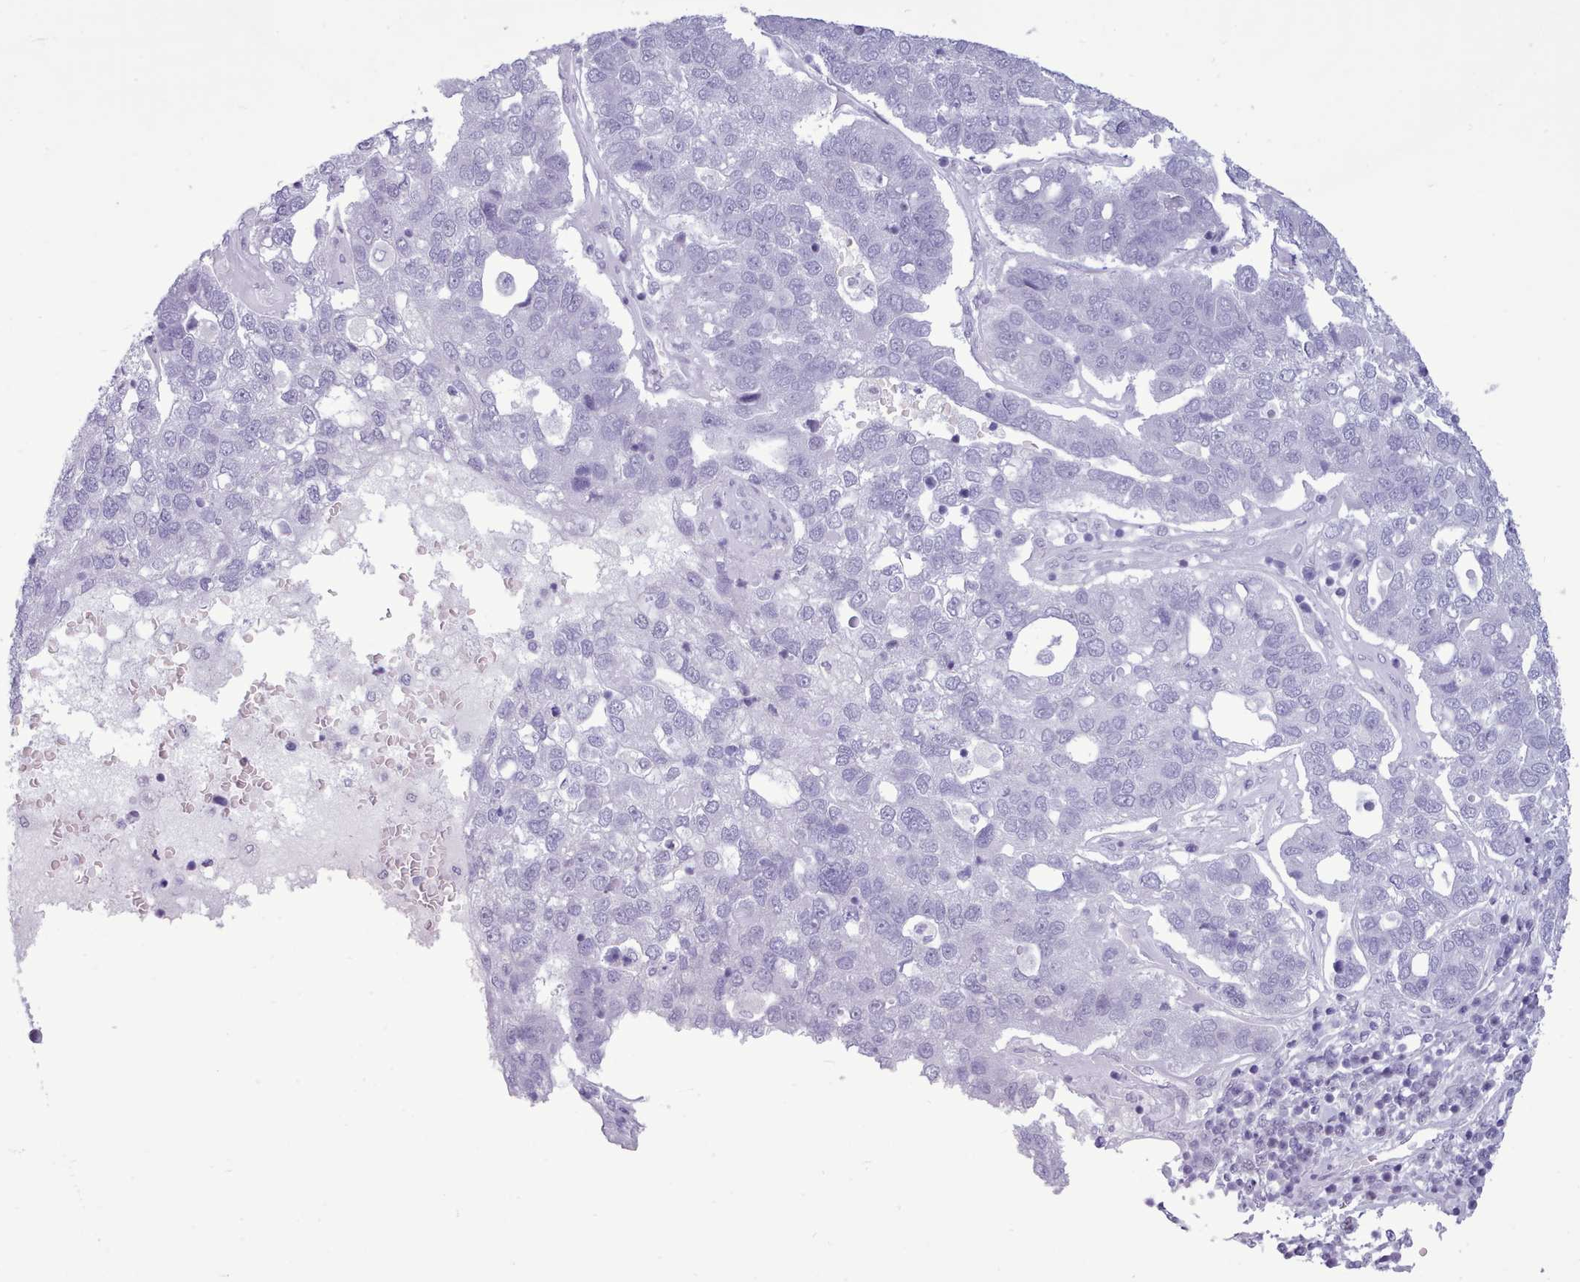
{"staining": {"intensity": "negative", "quantity": "none", "location": "none"}, "tissue": "pancreatic cancer", "cell_type": "Tumor cells", "image_type": "cancer", "snomed": [{"axis": "morphology", "description": "Adenocarcinoma, NOS"}, {"axis": "topography", "description": "Pancreas"}], "caption": "A histopathology image of pancreatic adenocarcinoma stained for a protein demonstrates no brown staining in tumor cells. (IHC, brightfield microscopy, high magnification).", "gene": "FBXO48", "patient": {"sex": "female", "age": 61}}